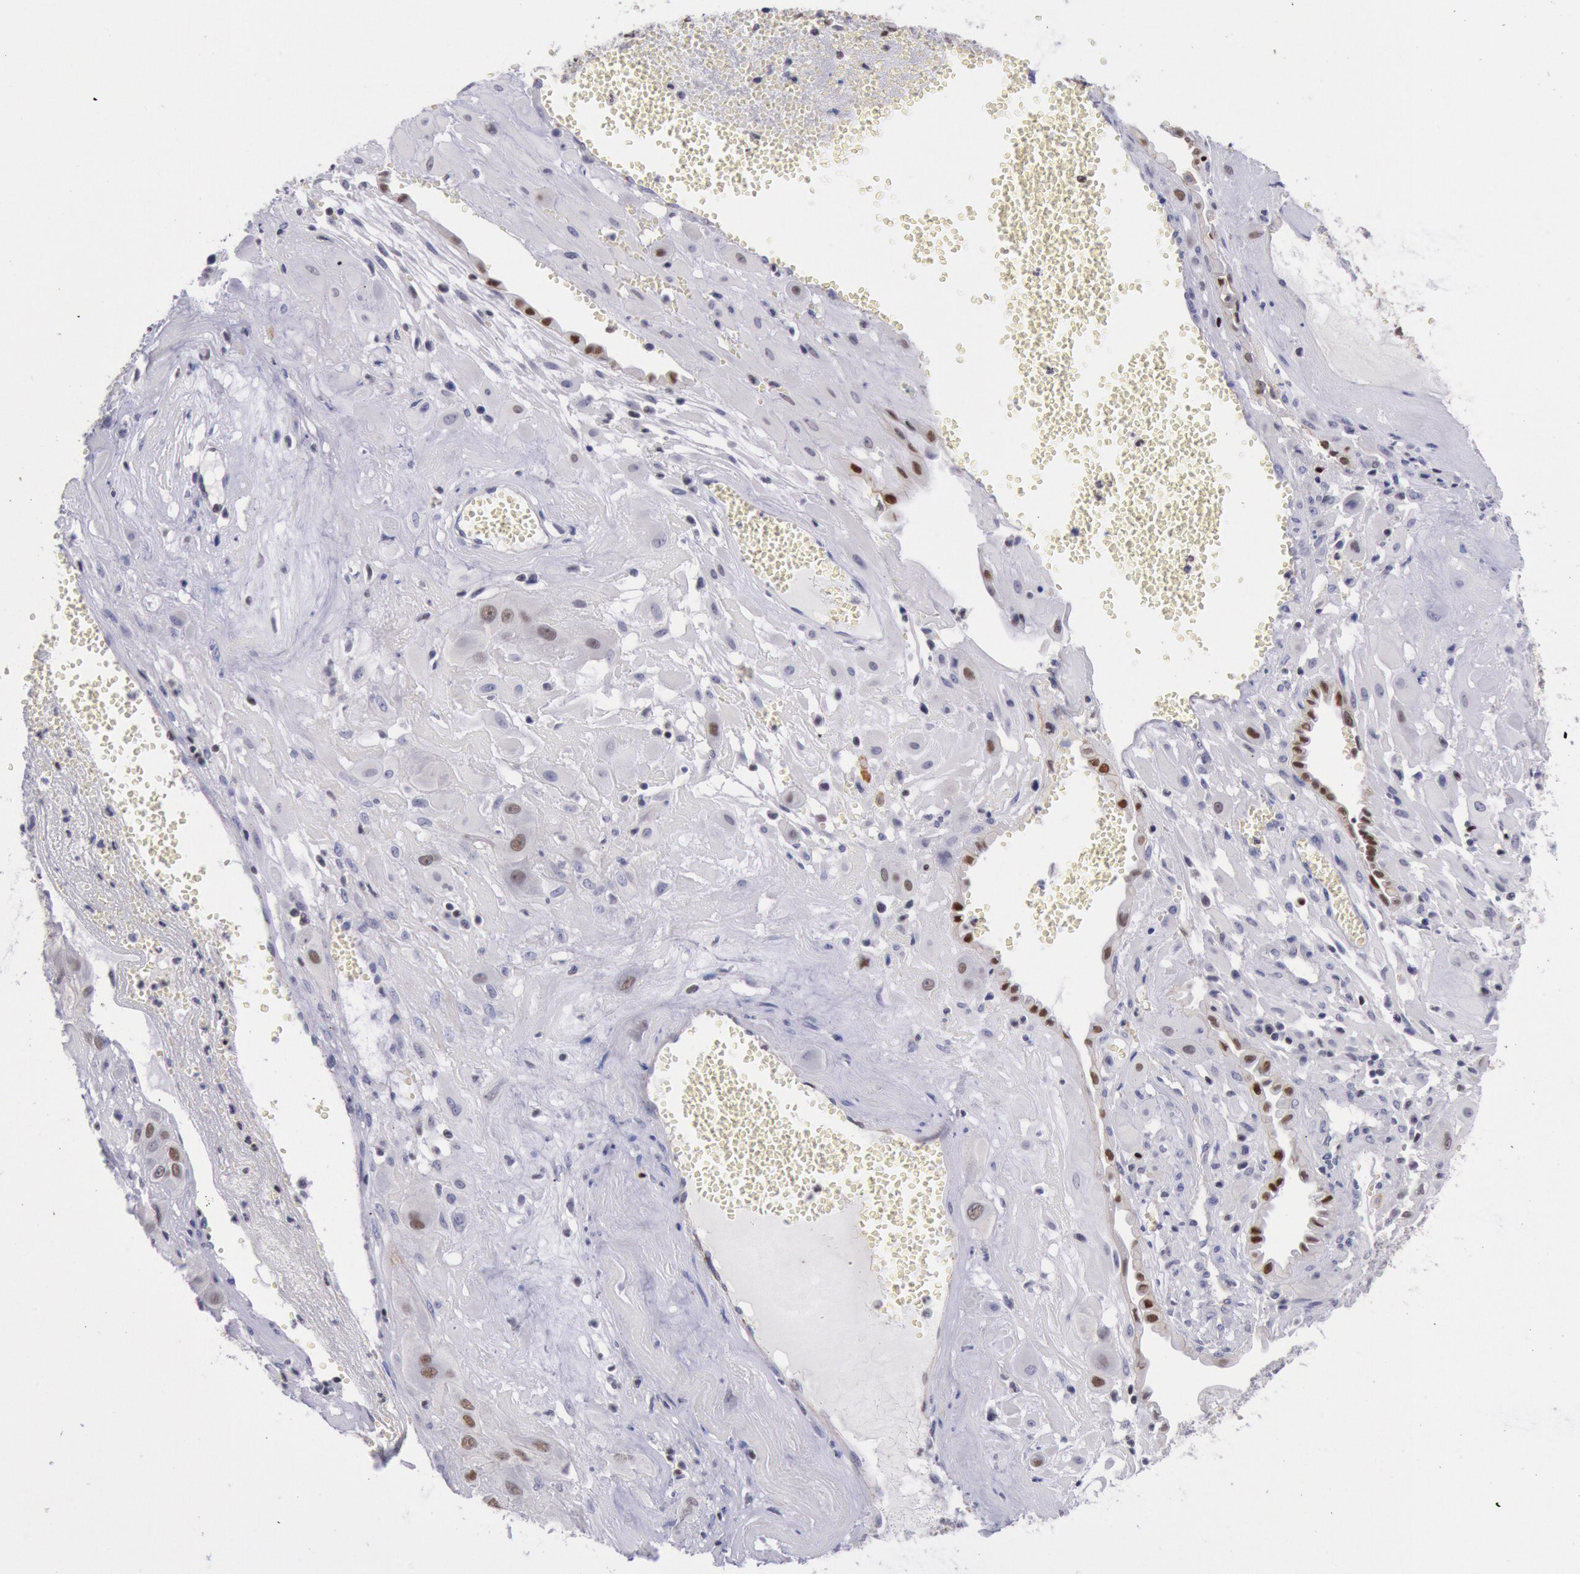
{"staining": {"intensity": "moderate", "quantity": "25%-75%", "location": "nuclear"}, "tissue": "cervical cancer", "cell_type": "Tumor cells", "image_type": "cancer", "snomed": [{"axis": "morphology", "description": "Squamous cell carcinoma, NOS"}, {"axis": "topography", "description": "Cervix"}], "caption": "Brown immunohistochemical staining in squamous cell carcinoma (cervical) demonstrates moderate nuclear positivity in approximately 25%-75% of tumor cells.", "gene": "RPS6KA5", "patient": {"sex": "female", "age": 34}}